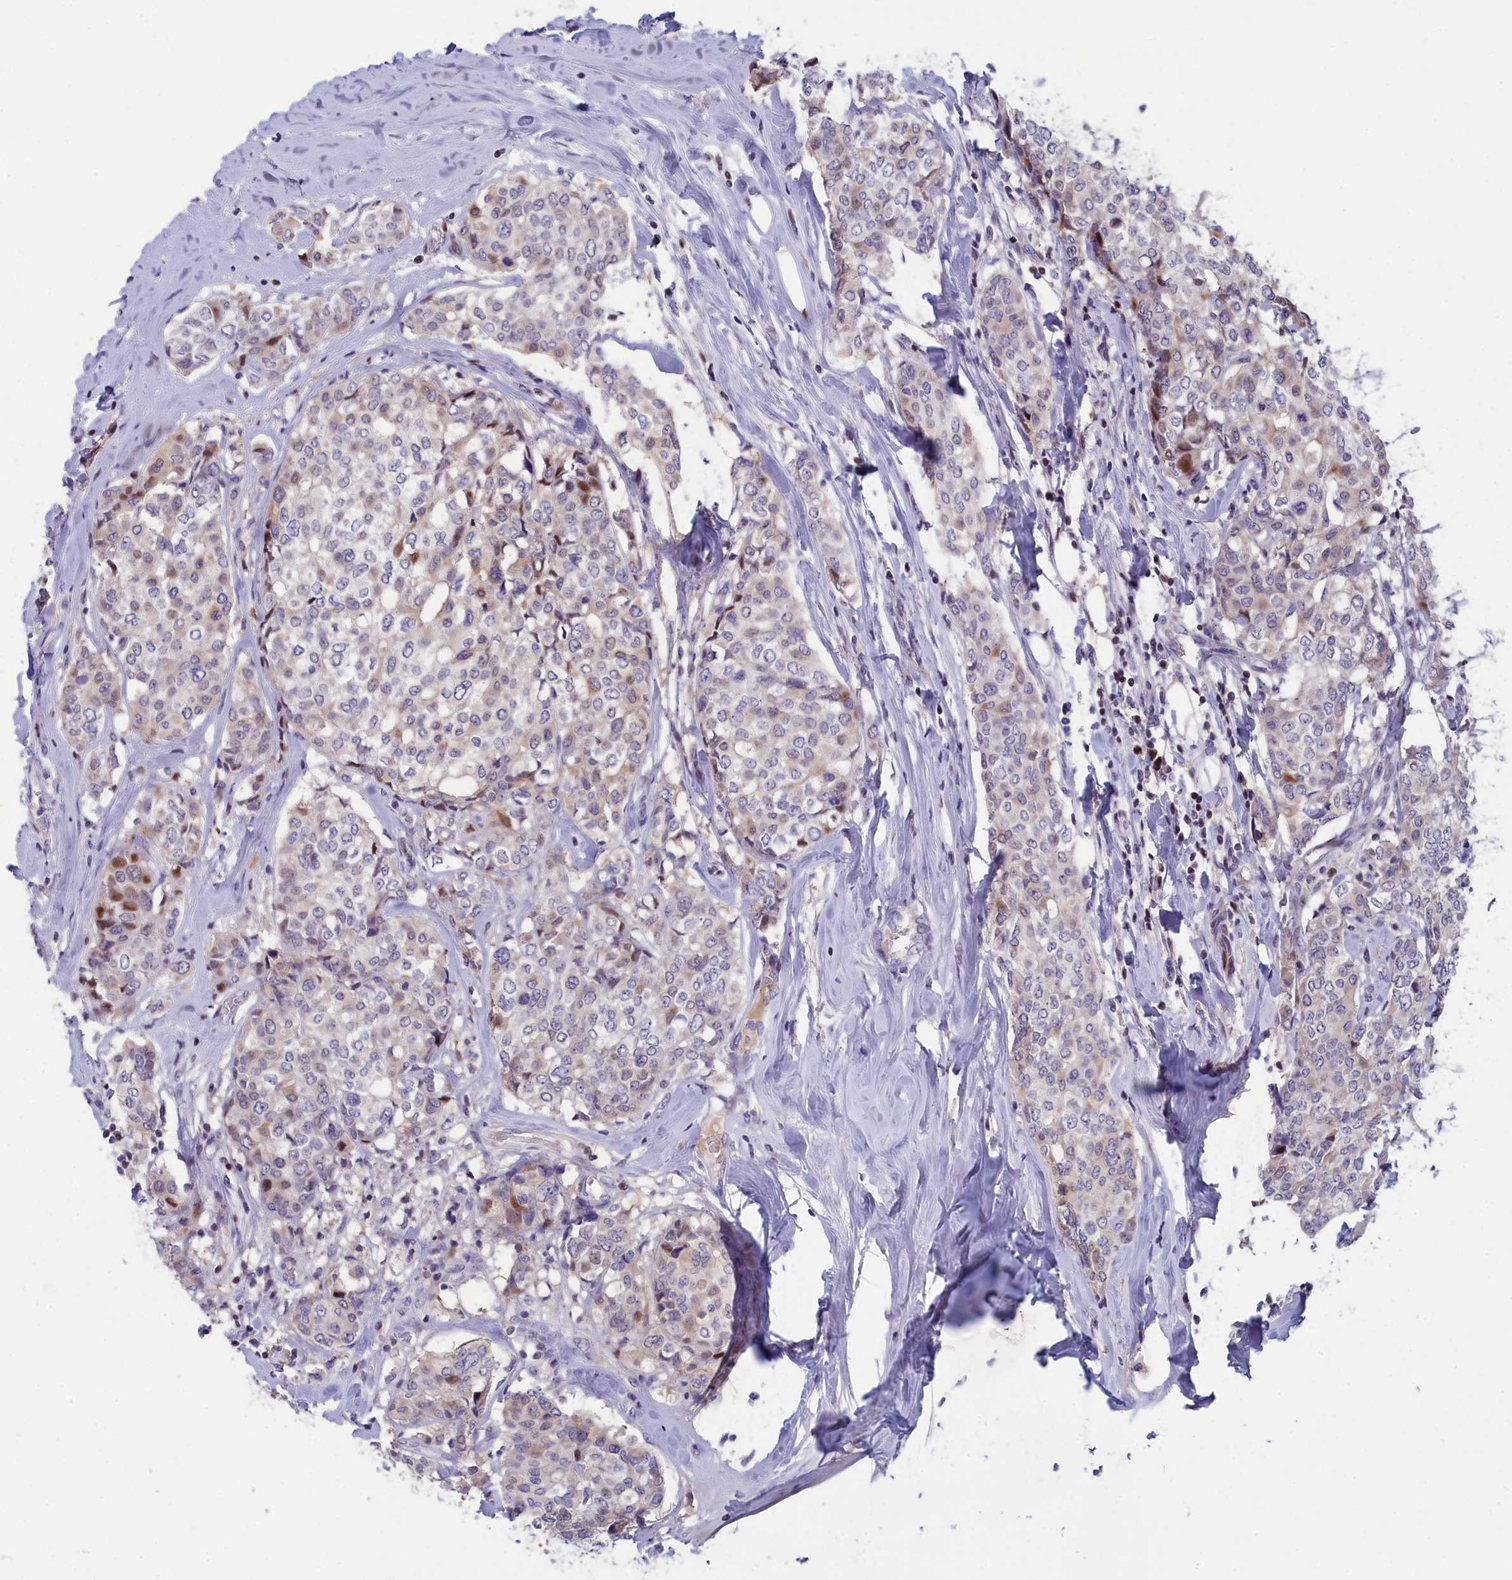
{"staining": {"intensity": "moderate", "quantity": "<25%", "location": "nuclear"}, "tissue": "breast cancer", "cell_type": "Tumor cells", "image_type": "cancer", "snomed": [{"axis": "morphology", "description": "Lobular carcinoma"}, {"axis": "topography", "description": "Breast"}], "caption": "About <25% of tumor cells in breast lobular carcinoma display moderate nuclear protein expression as visualized by brown immunohistochemical staining.", "gene": "NKPD1", "patient": {"sex": "female", "age": 51}}